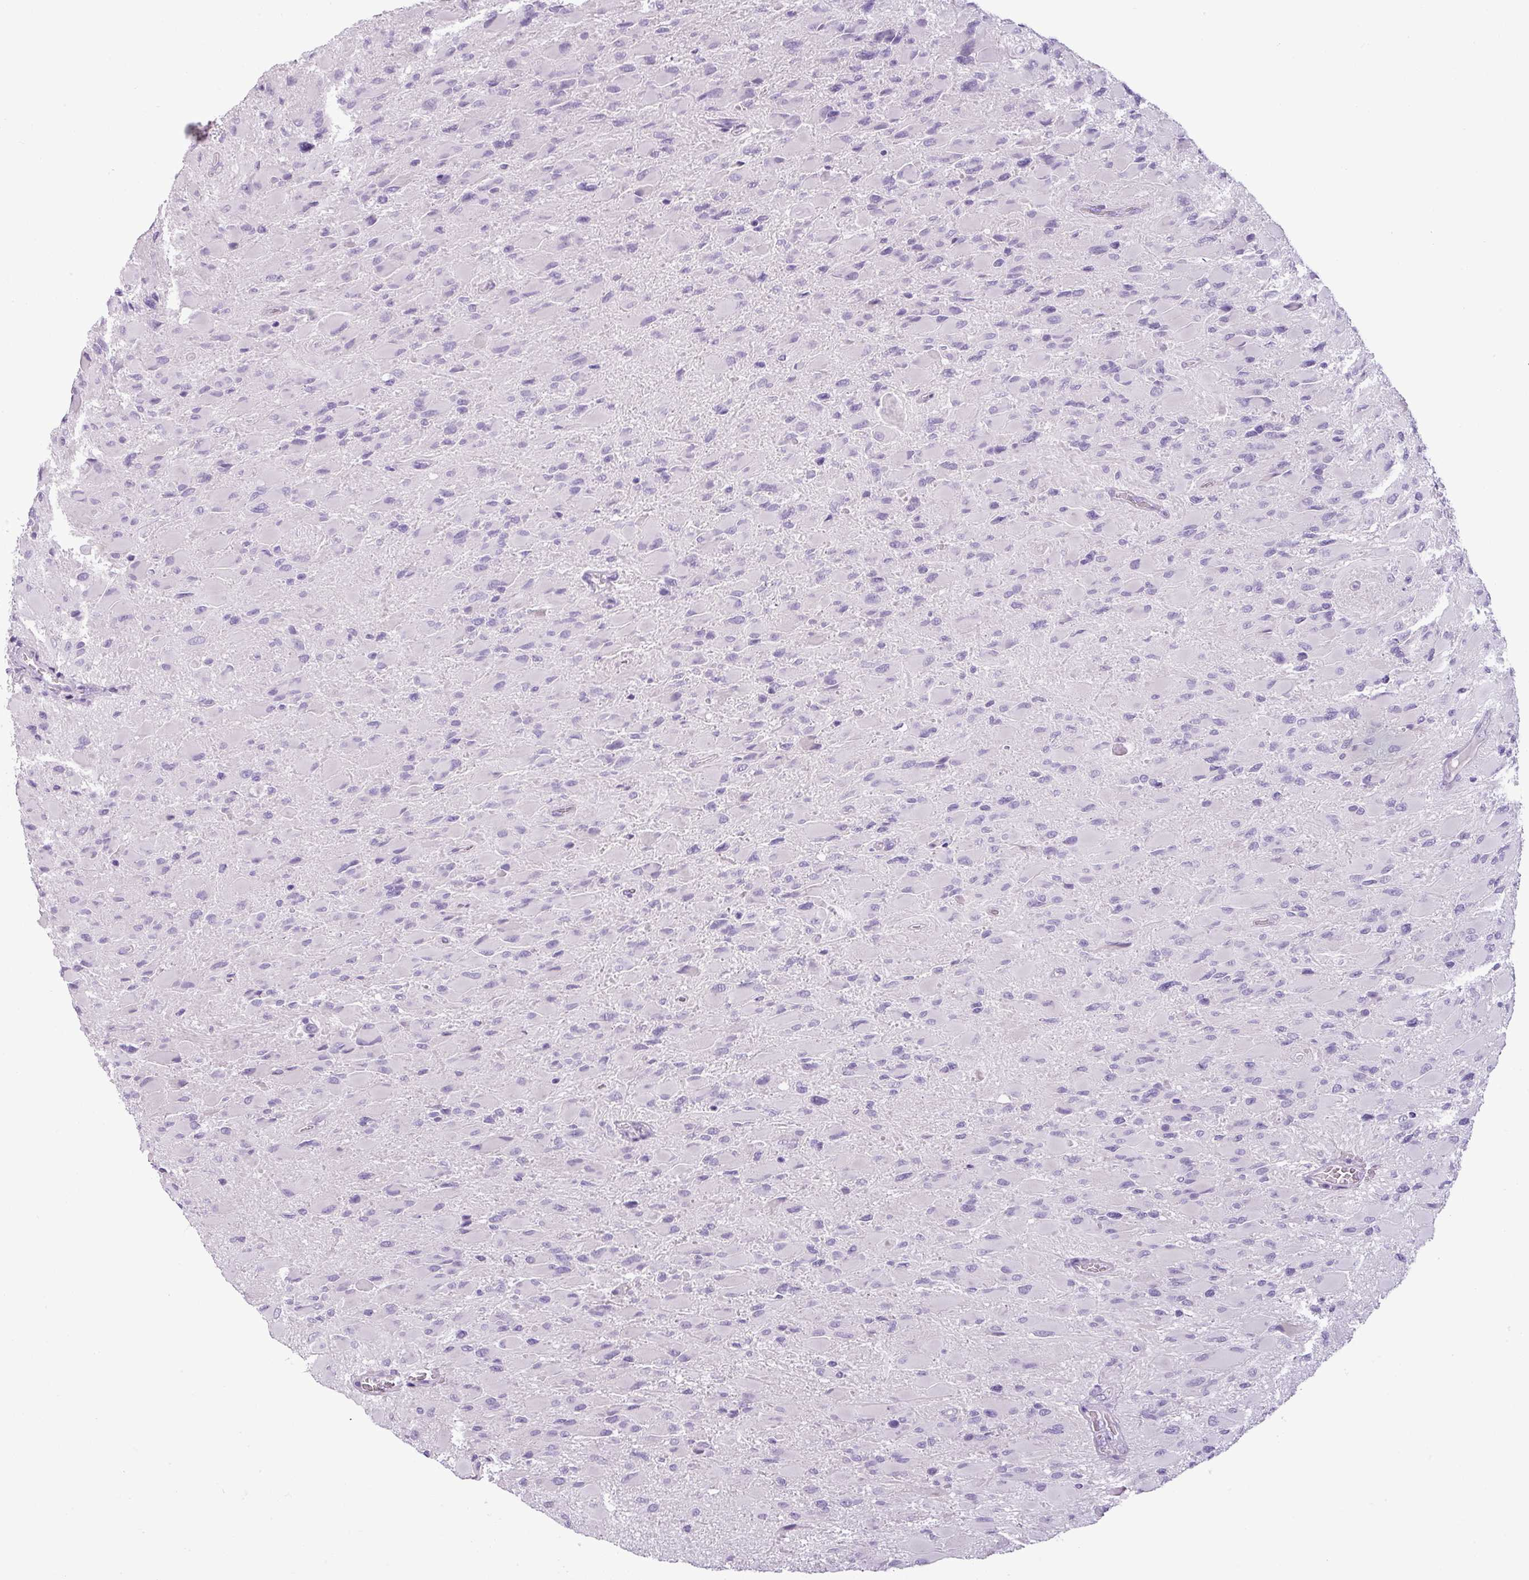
{"staining": {"intensity": "negative", "quantity": "none", "location": "none"}, "tissue": "glioma", "cell_type": "Tumor cells", "image_type": "cancer", "snomed": [{"axis": "morphology", "description": "Glioma, malignant, High grade"}, {"axis": "topography", "description": "Cerebral cortex"}], "caption": "Immunohistochemical staining of glioma demonstrates no significant staining in tumor cells.", "gene": "CDH16", "patient": {"sex": "female", "age": 36}}